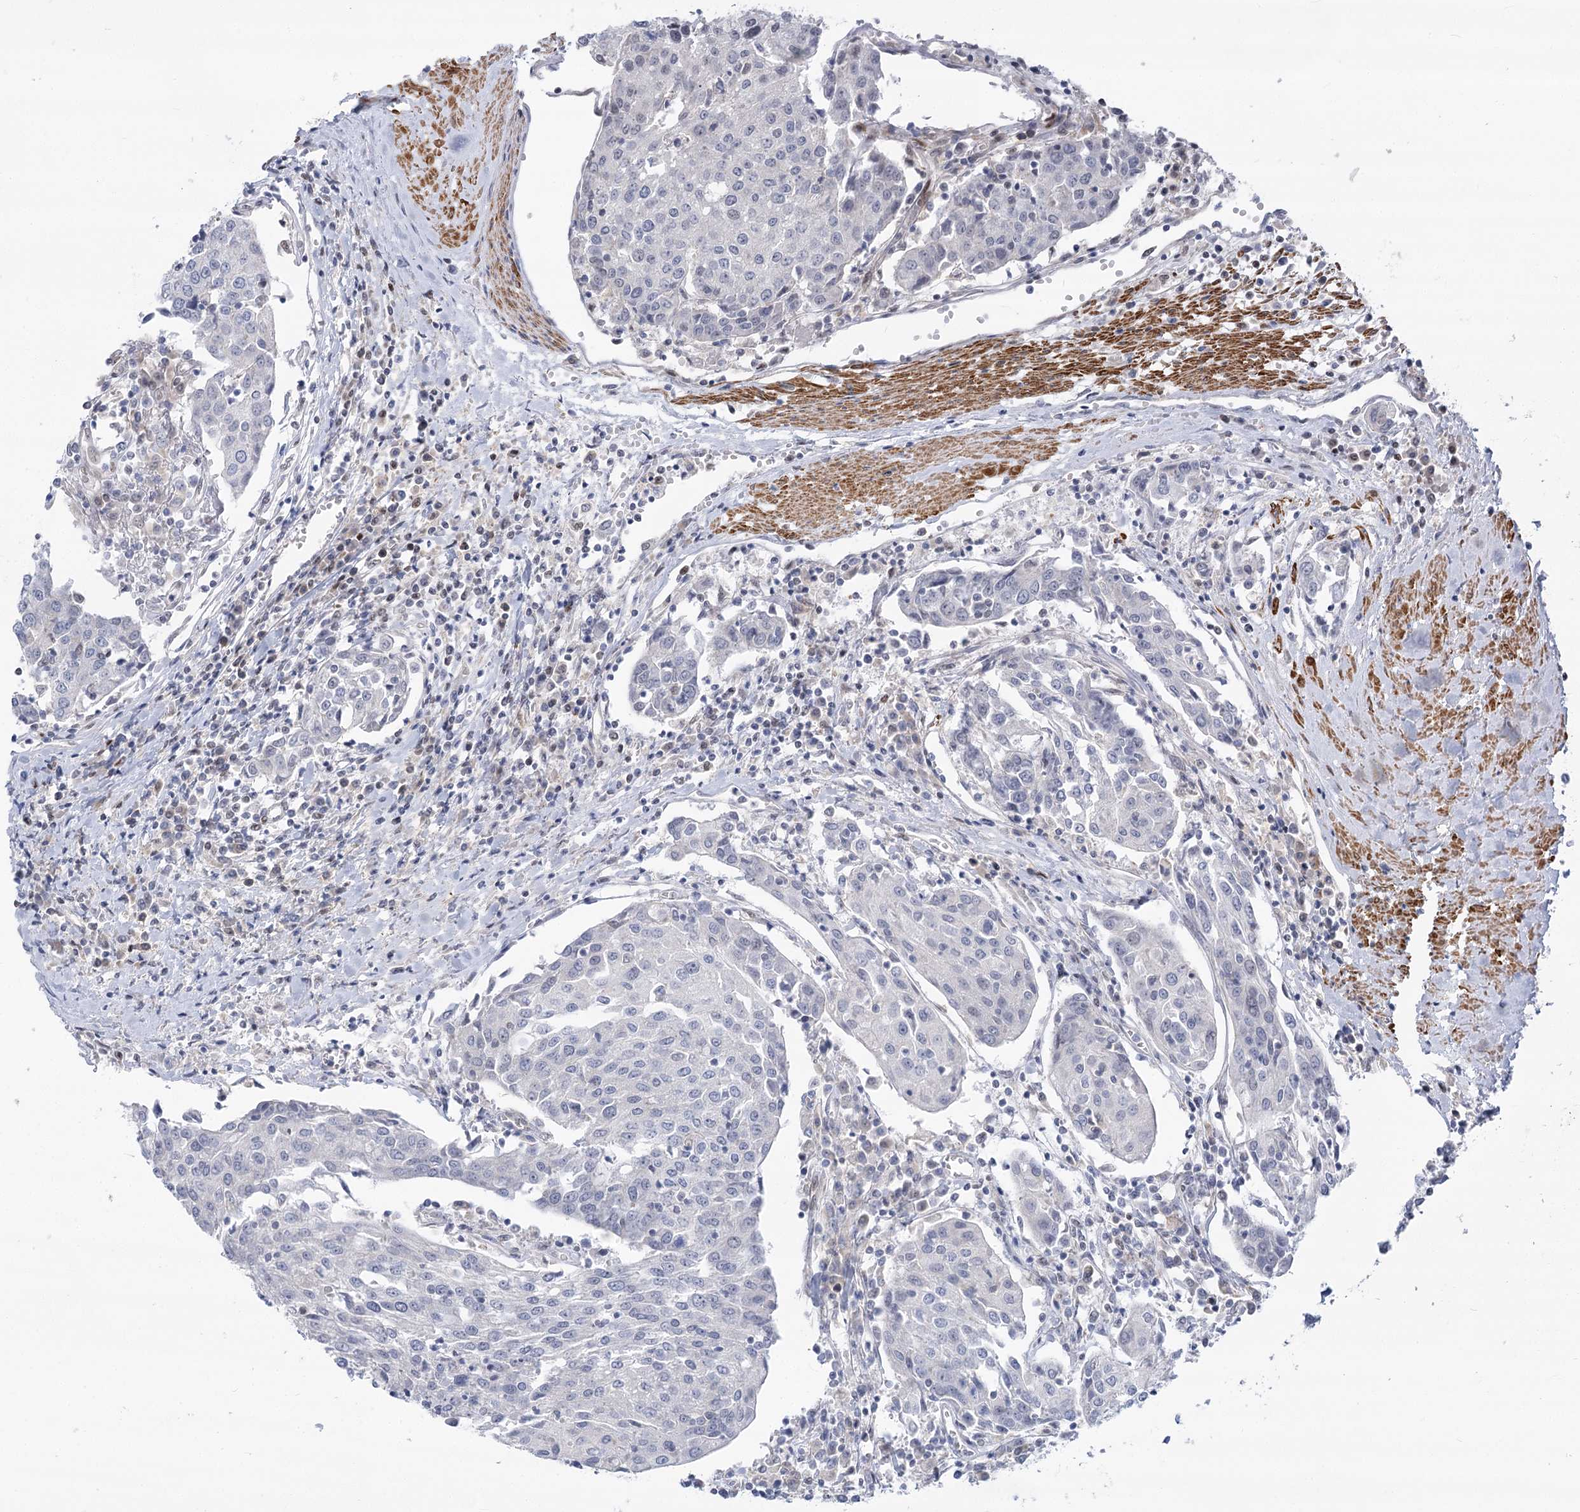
{"staining": {"intensity": "negative", "quantity": "none", "location": "none"}, "tissue": "urothelial cancer", "cell_type": "Tumor cells", "image_type": "cancer", "snomed": [{"axis": "morphology", "description": "Urothelial carcinoma, High grade"}, {"axis": "topography", "description": "Urinary bladder"}], "caption": "DAB immunohistochemical staining of human urothelial cancer exhibits no significant expression in tumor cells.", "gene": "ARSI", "patient": {"sex": "female", "age": 85}}